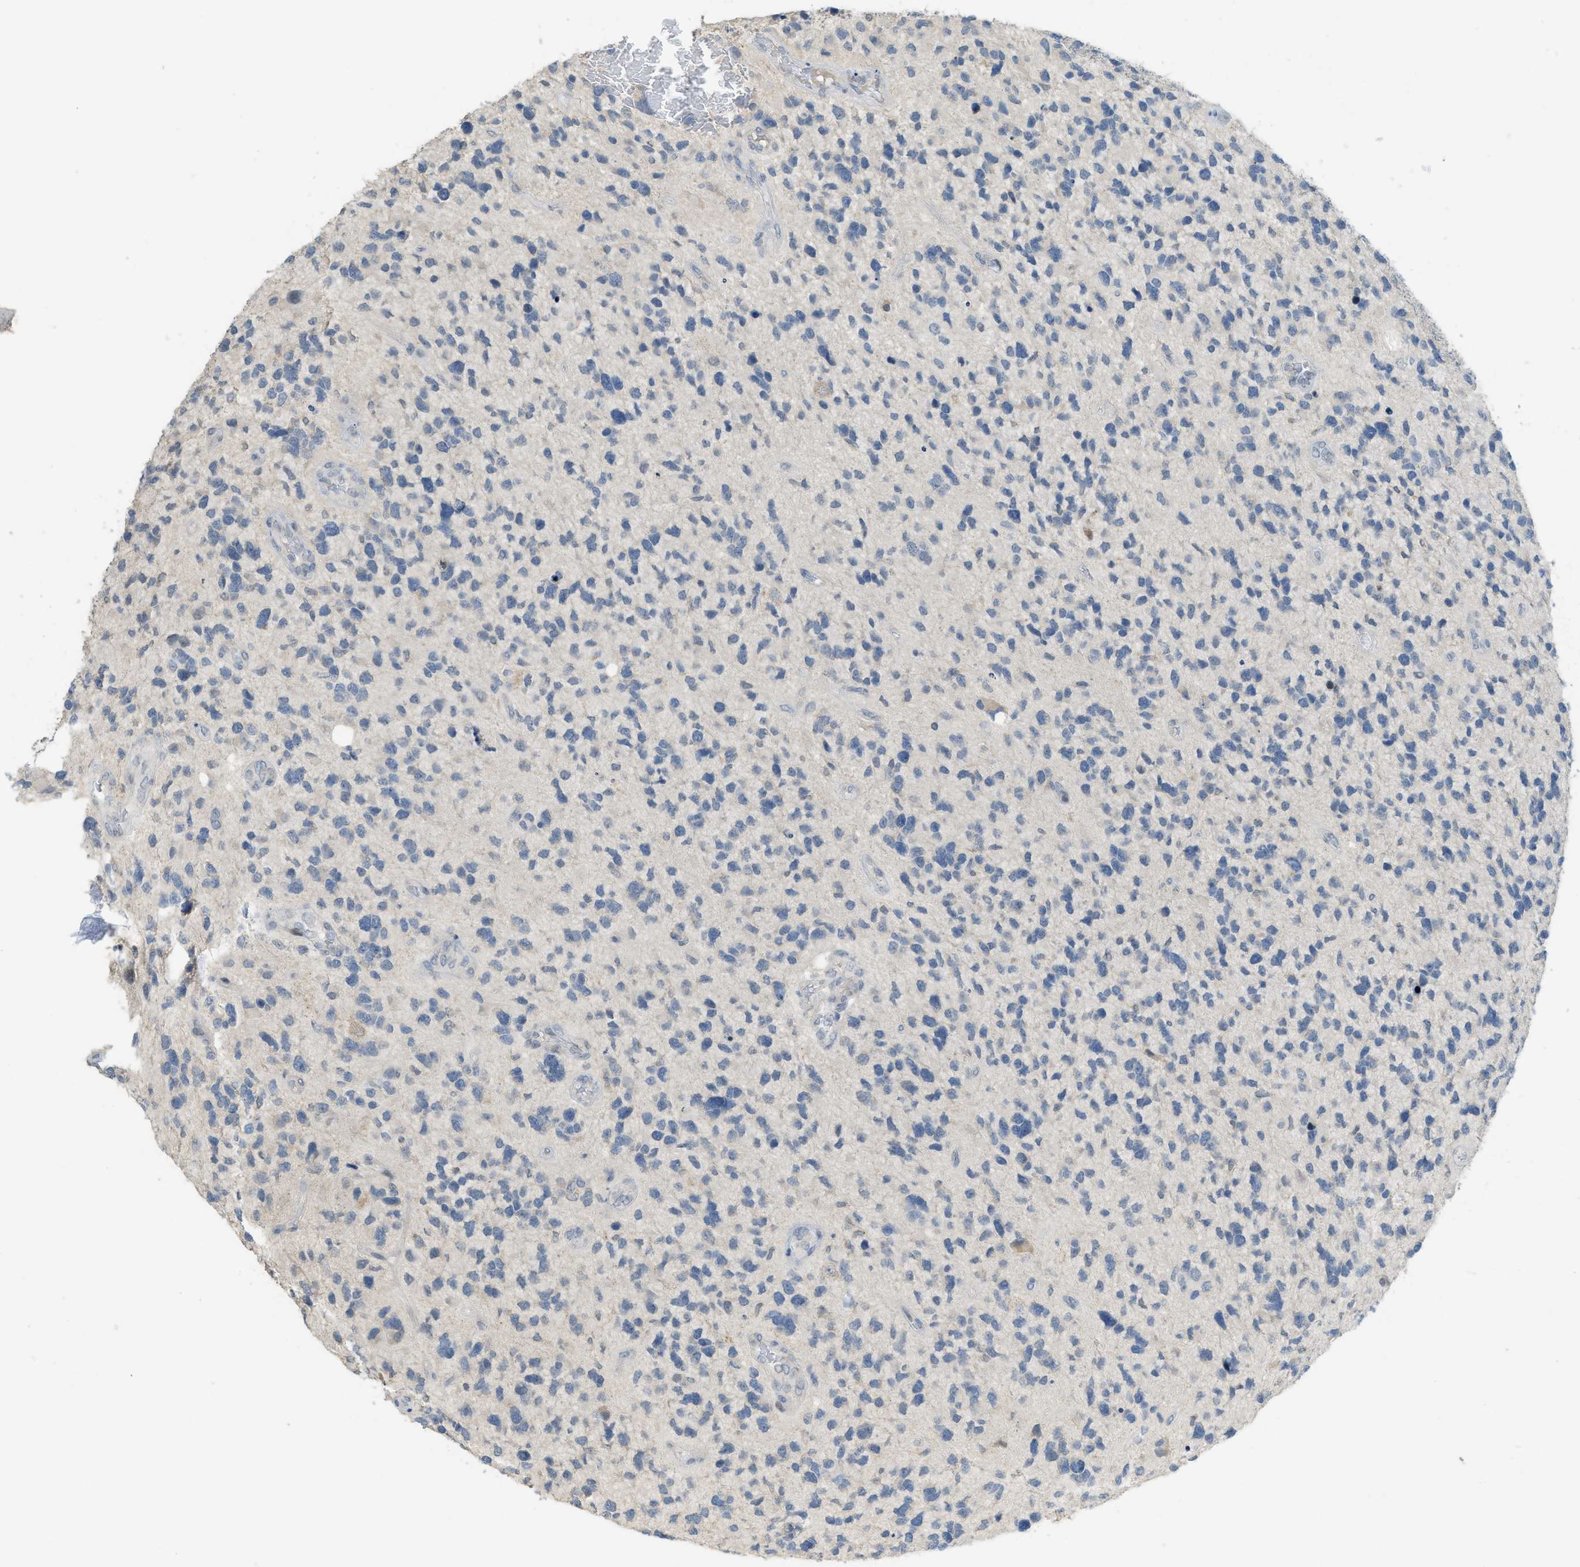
{"staining": {"intensity": "negative", "quantity": "none", "location": "none"}, "tissue": "glioma", "cell_type": "Tumor cells", "image_type": "cancer", "snomed": [{"axis": "morphology", "description": "Glioma, malignant, High grade"}, {"axis": "topography", "description": "Brain"}], "caption": "Glioma was stained to show a protein in brown. There is no significant positivity in tumor cells.", "gene": "TXNDC2", "patient": {"sex": "female", "age": 58}}